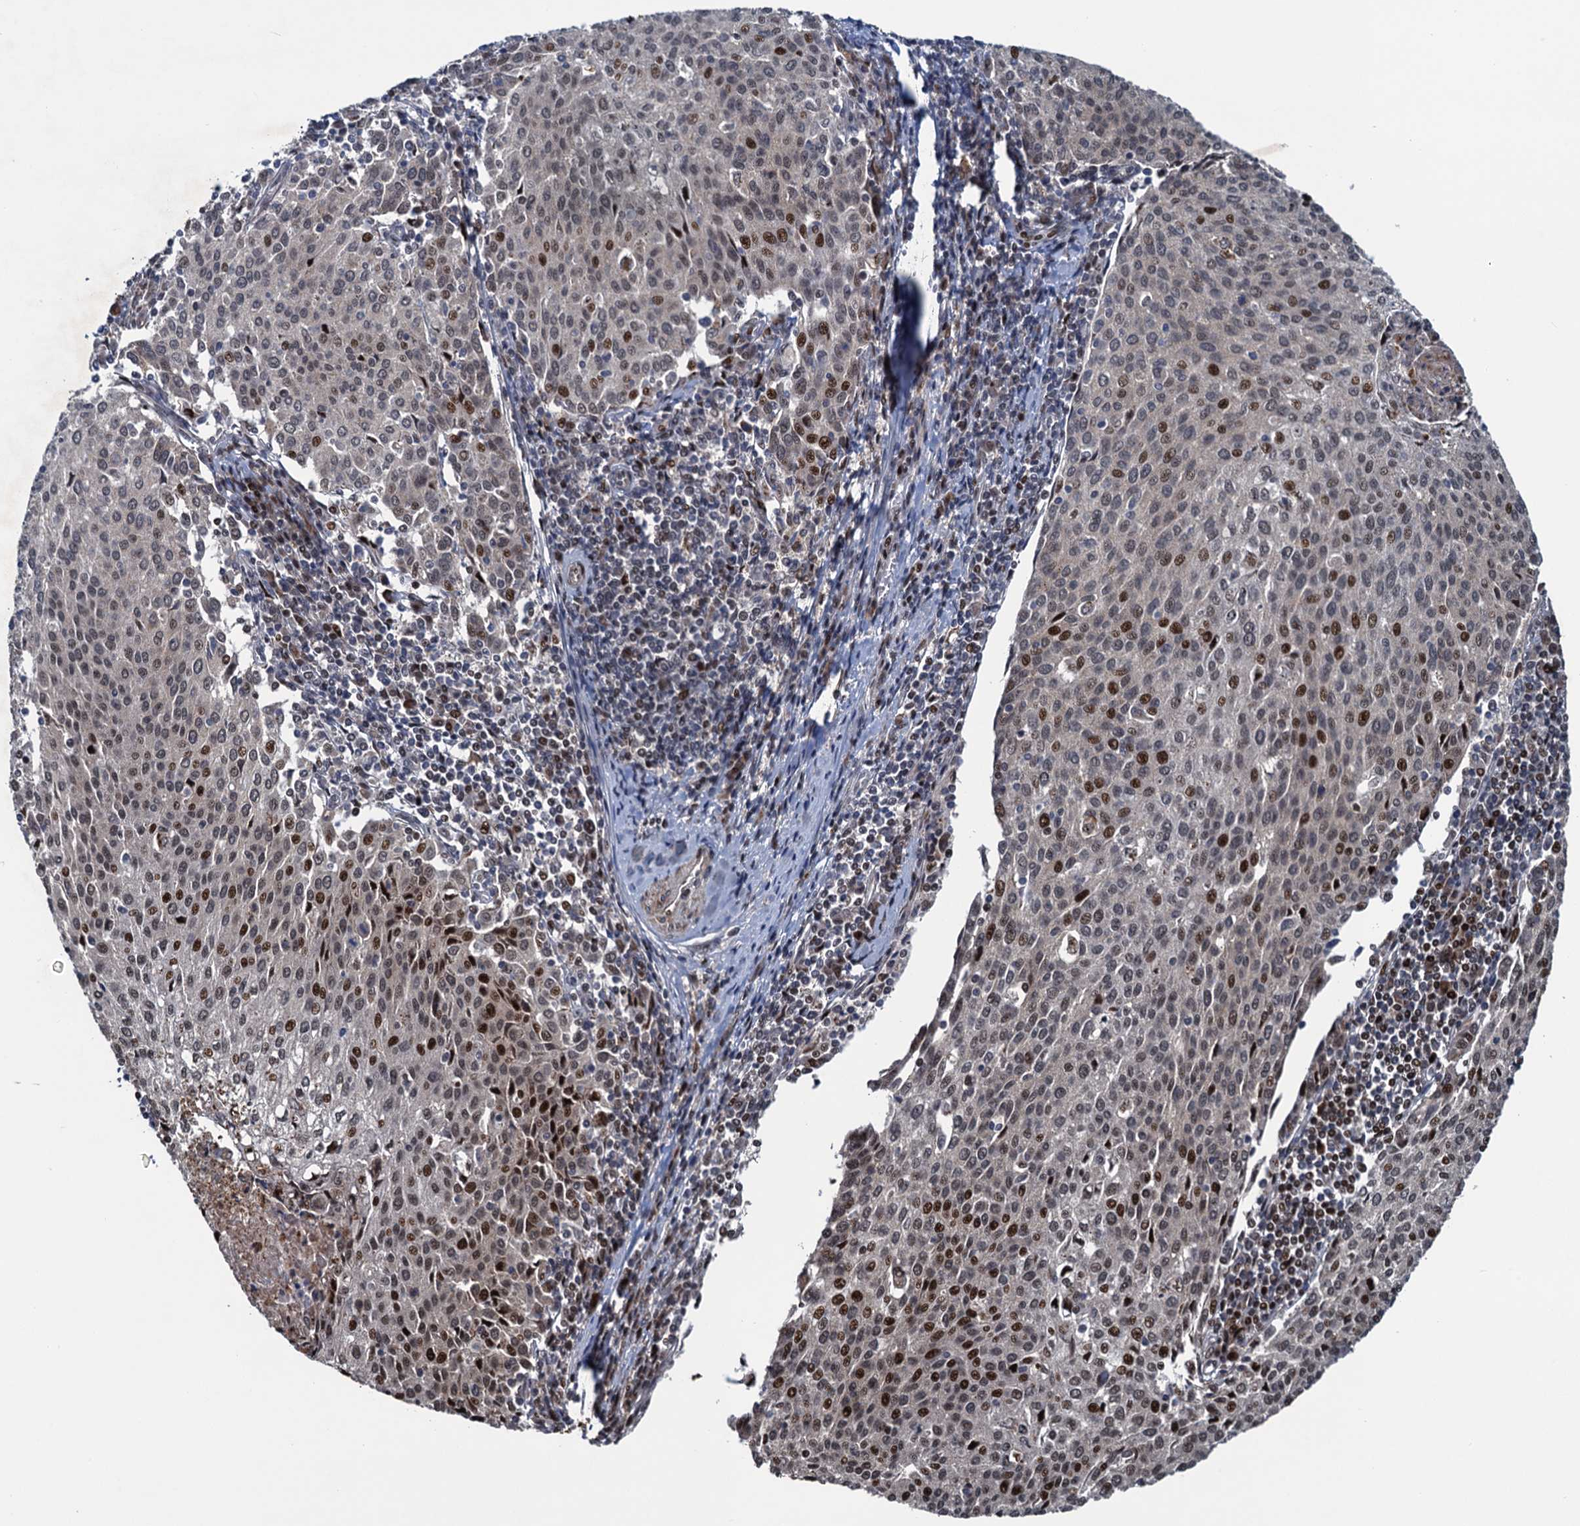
{"staining": {"intensity": "moderate", "quantity": "25%-75%", "location": "nuclear"}, "tissue": "cervical cancer", "cell_type": "Tumor cells", "image_type": "cancer", "snomed": [{"axis": "morphology", "description": "Squamous cell carcinoma, NOS"}, {"axis": "topography", "description": "Cervix"}], "caption": "This image demonstrates IHC staining of cervical squamous cell carcinoma, with medium moderate nuclear positivity in about 25%-75% of tumor cells.", "gene": "ATOSA", "patient": {"sex": "female", "age": 46}}